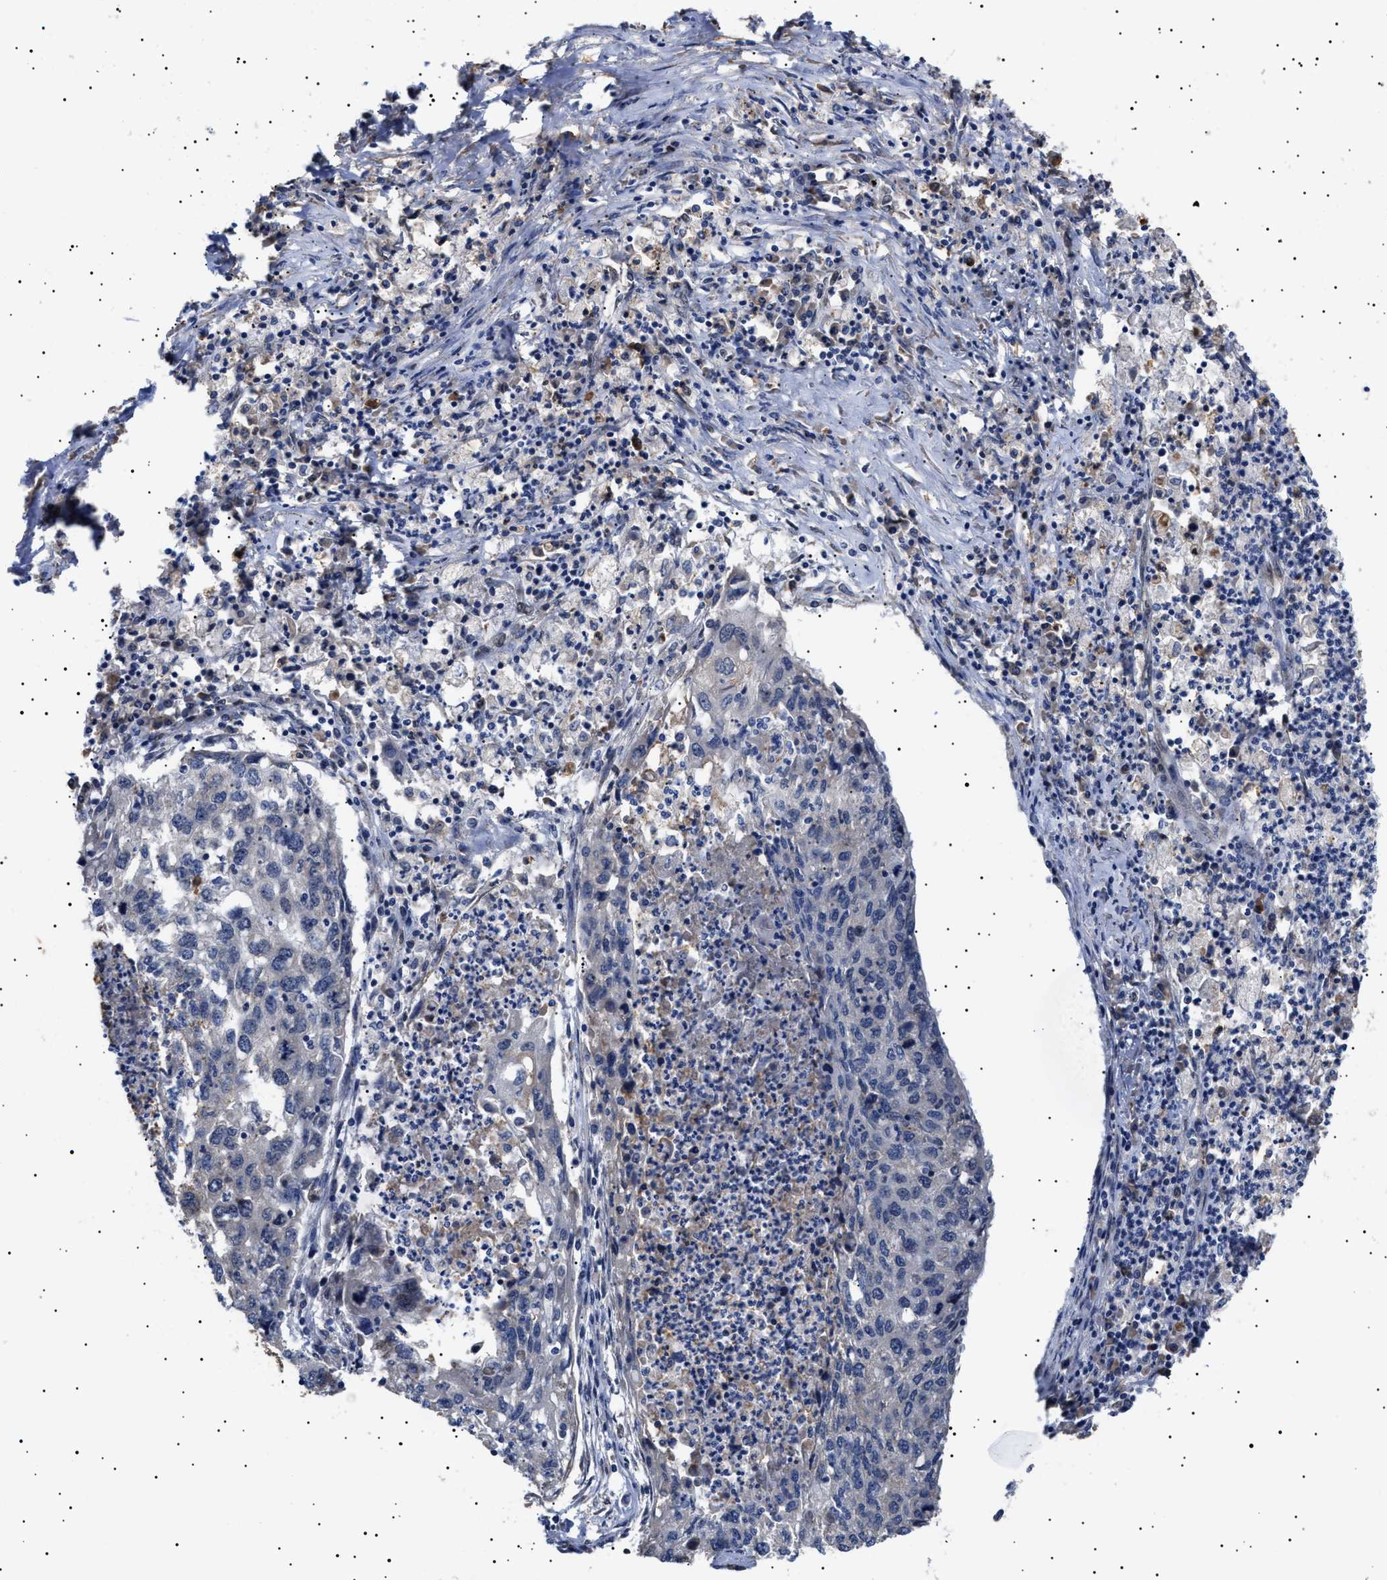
{"staining": {"intensity": "negative", "quantity": "none", "location": "none"}, "tissue": "lung cancer", "cell_type": "Tumor cells", "image_type": "cancer", "snomed": [{"axis": "morphology", "description": "Squamous cell carcinoma, NOS"}, {"axis": "topography", "description": "Lung"}], "caption": "Tumor cells show no significant expression in lung cancer.", "gene": "KRBA1", "patient": {"sex": "female", "age": 63}}